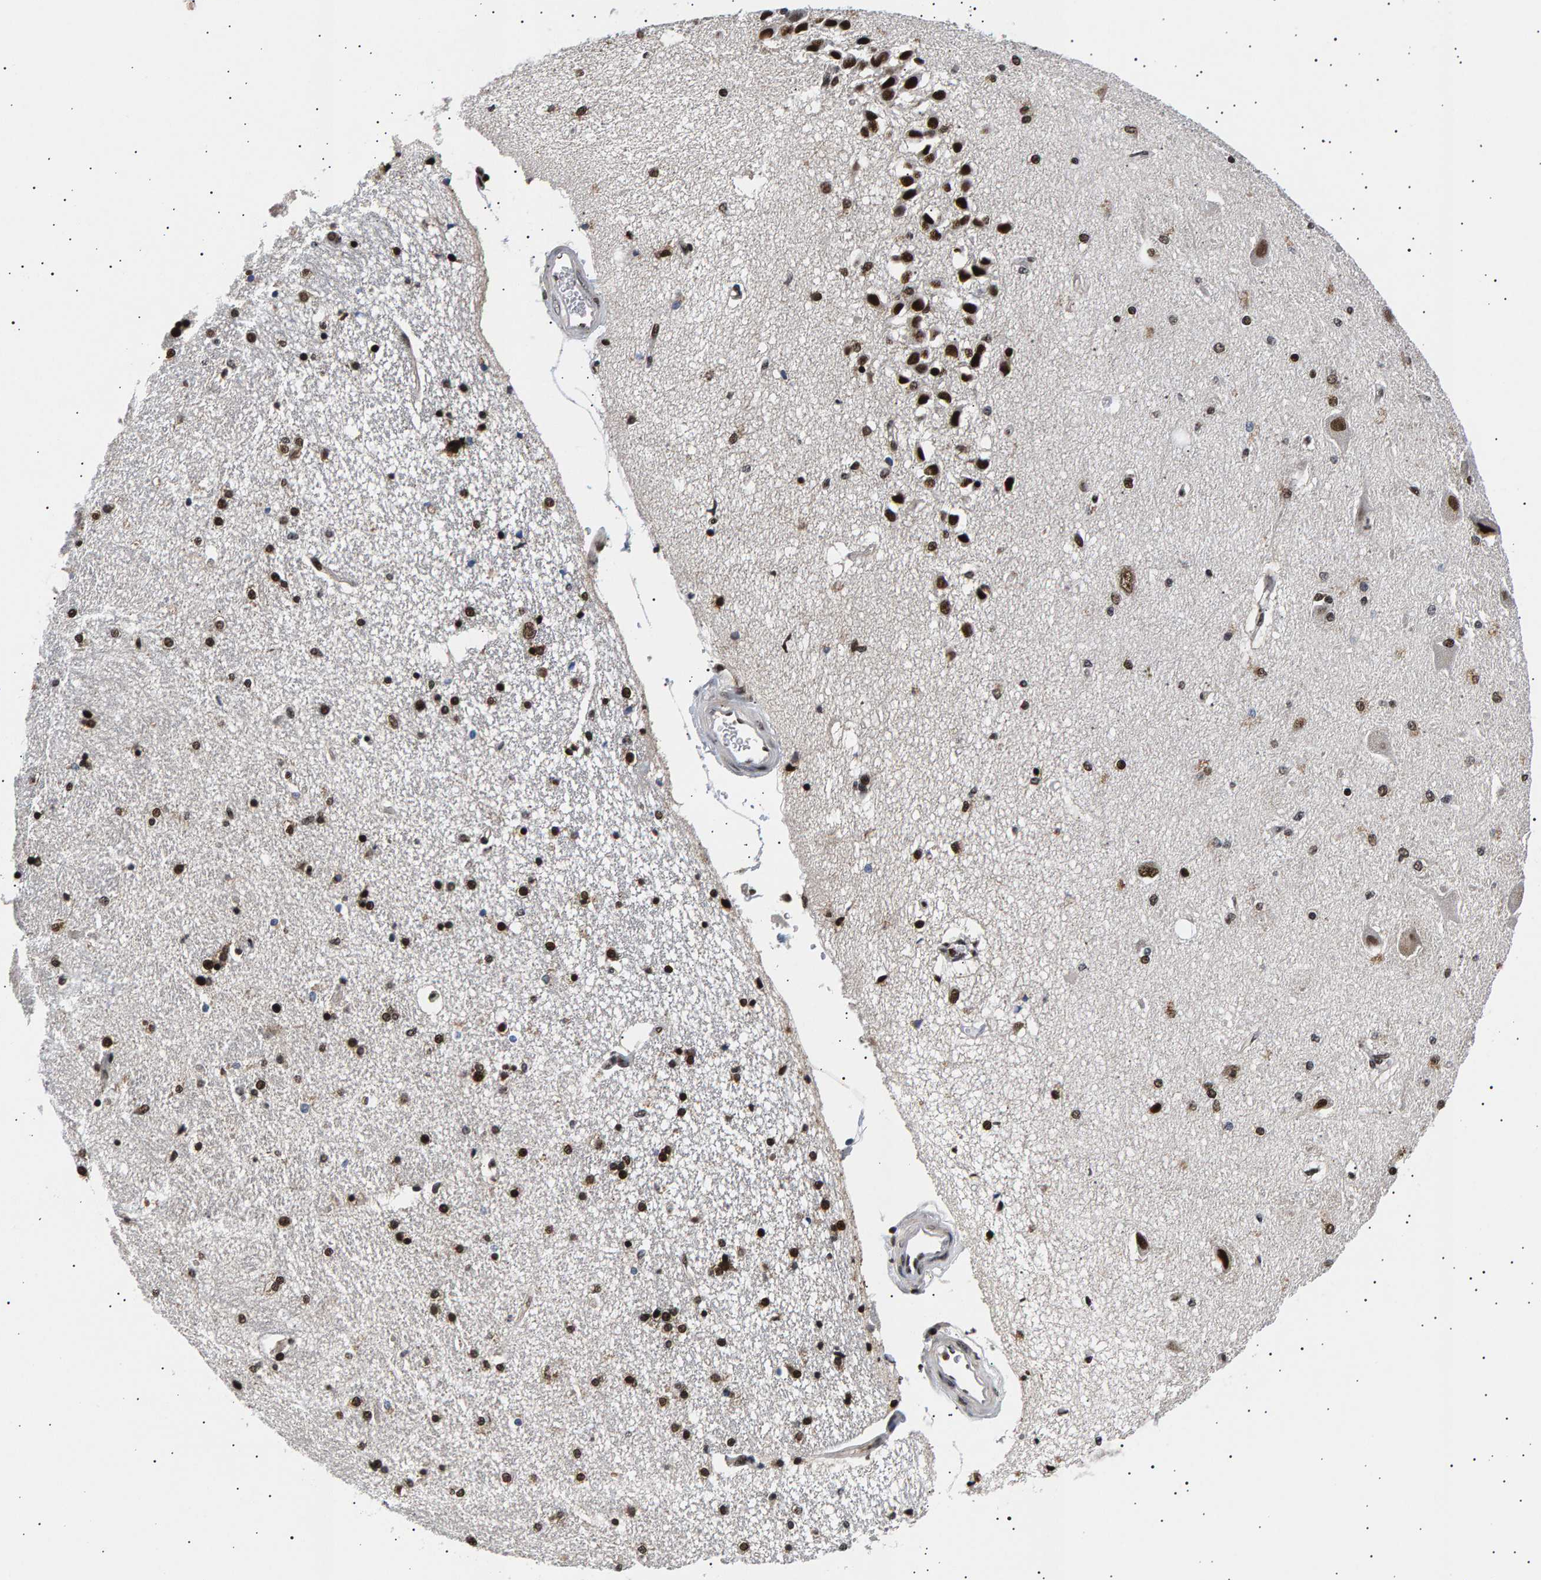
{"staining": {"intensity": "strong", "quantity": "25%-75%", "location": "nuclear"}, "tissue": "hippocampus", "cell_type": "Glial cells", "image_type": "normal", "snomed": [{"axis": "morphology", "description": "Normal tissue, NOS"}, {"axis": "topography", "description": "Hippocampus"}], "caption": "A high amount of strong nuclear expression is identified in approximately 25%-75% of glial cells in benign hippocampus.", "gene": "ANKRD40", "patient": {"sex": "female", "age": 54}}